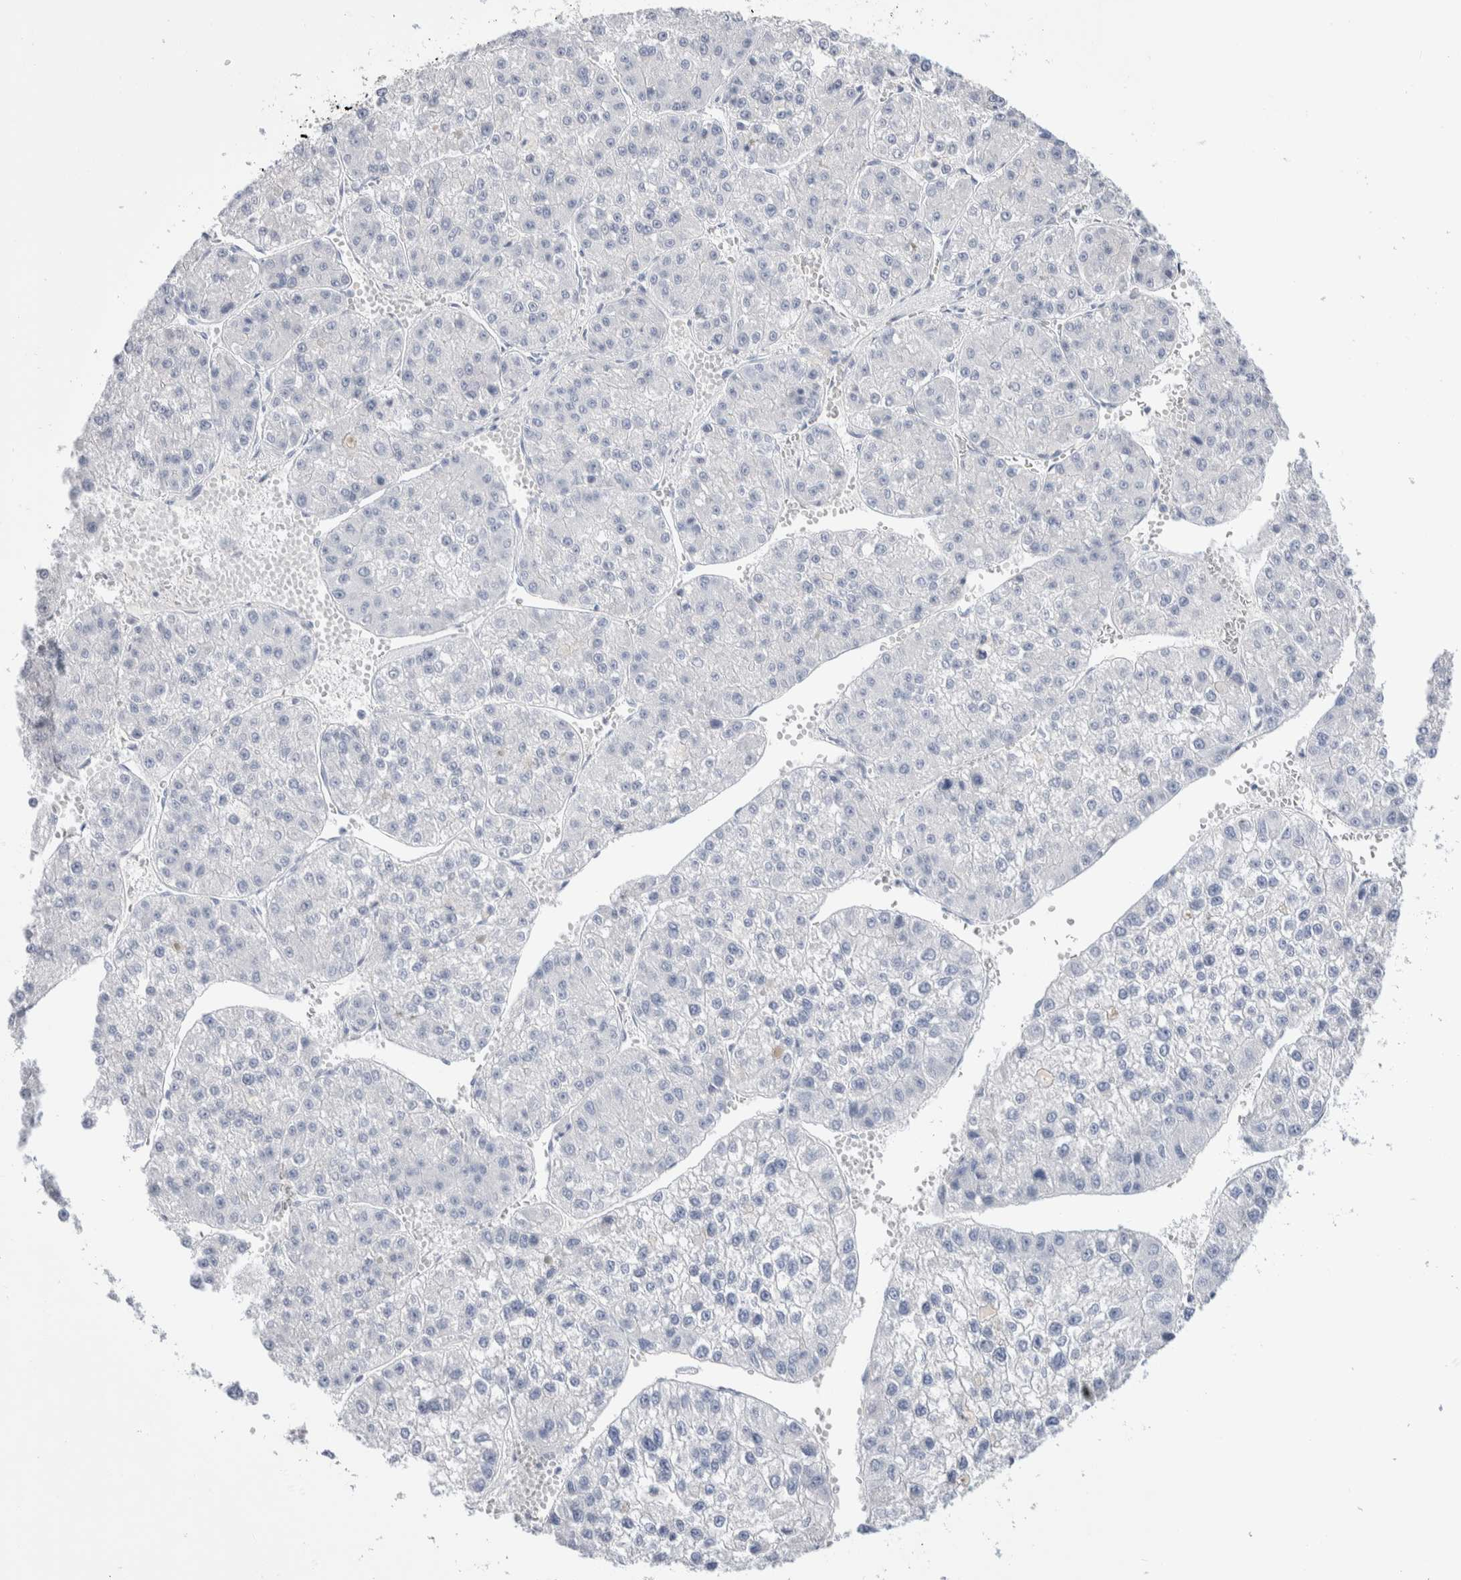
{"staining": {"intensity": "negative", "quantity": "none", "location": "none"}, "tissue": "liver cancer", "cell_type": "Tumor cells", "image_type": "cancer", "snomed": [{"axis": "morphology", "description": "Carcinoma, Hepatocellular, NOS"}, {"axis": "topography", "description": "Liver"}], "caption": "IHC histopathology image of neoplastic tissue: human hepatocellular carcinoma (liver) stained with DAB (3,3'-diaminobenzidine) displays no significant protein positivity in tumor cells.", "gene": "GDA", "patient": {"sex": "female", "age": 73}}